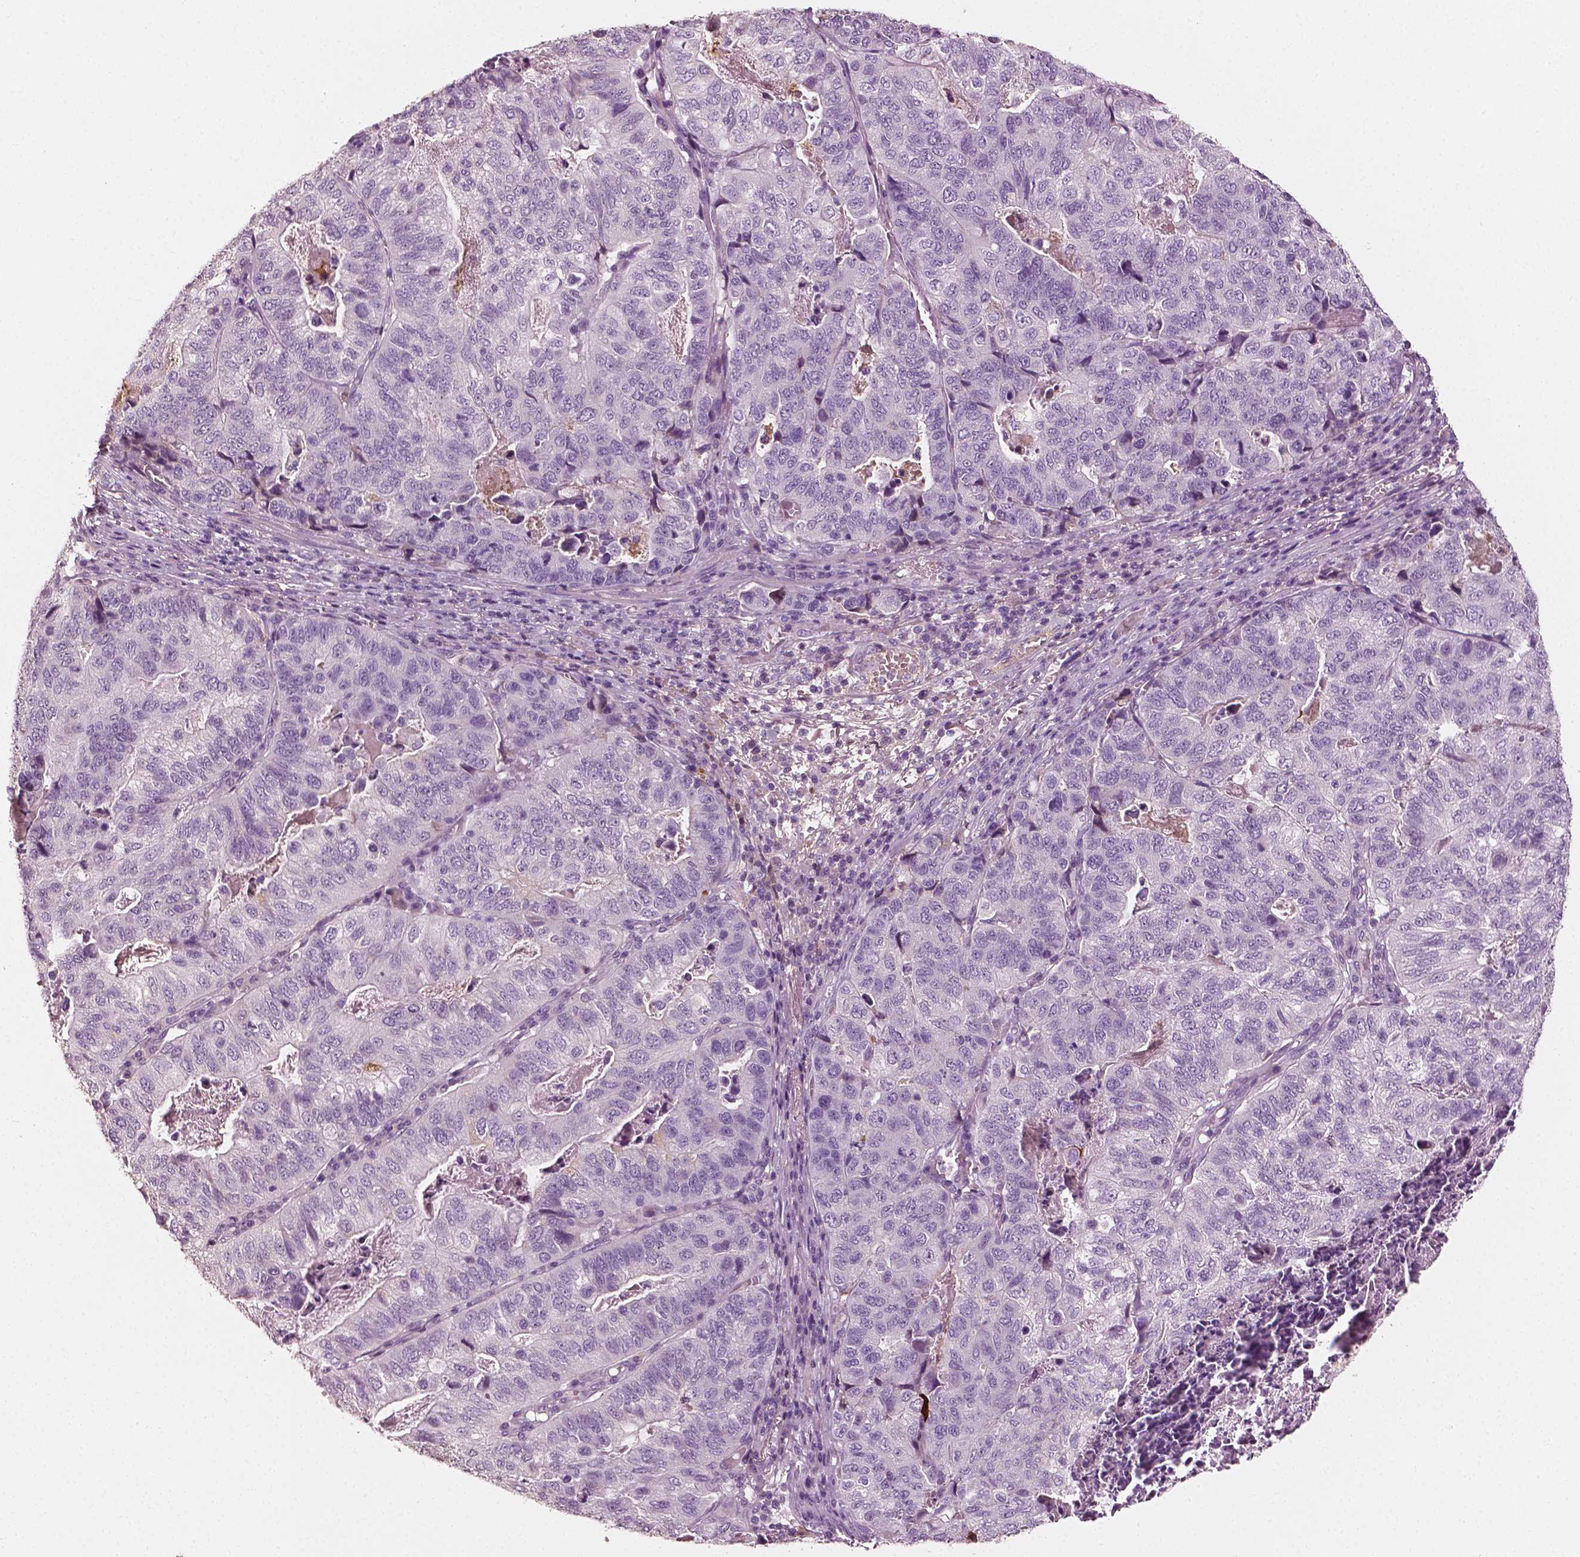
{"staining": {"intensity": "negative", "quantity": "none", "location": "none"}, "tissue": "stomach cancer", "cell_type": "Tumor cells", "image_type": "cancer", "snomed": [{"axis": "morphology", "description": "Adenocarcinoma, NOS"}, {"axis": "topography", "description": "Stomach, upper"}], "caption": "IHC image of neoplastic tissue: stomach cancer stained with DAB shows no significant protein staining in tumor cells.", "gene": "APOA4", "patient": {"sex": "female", "age": 67}}